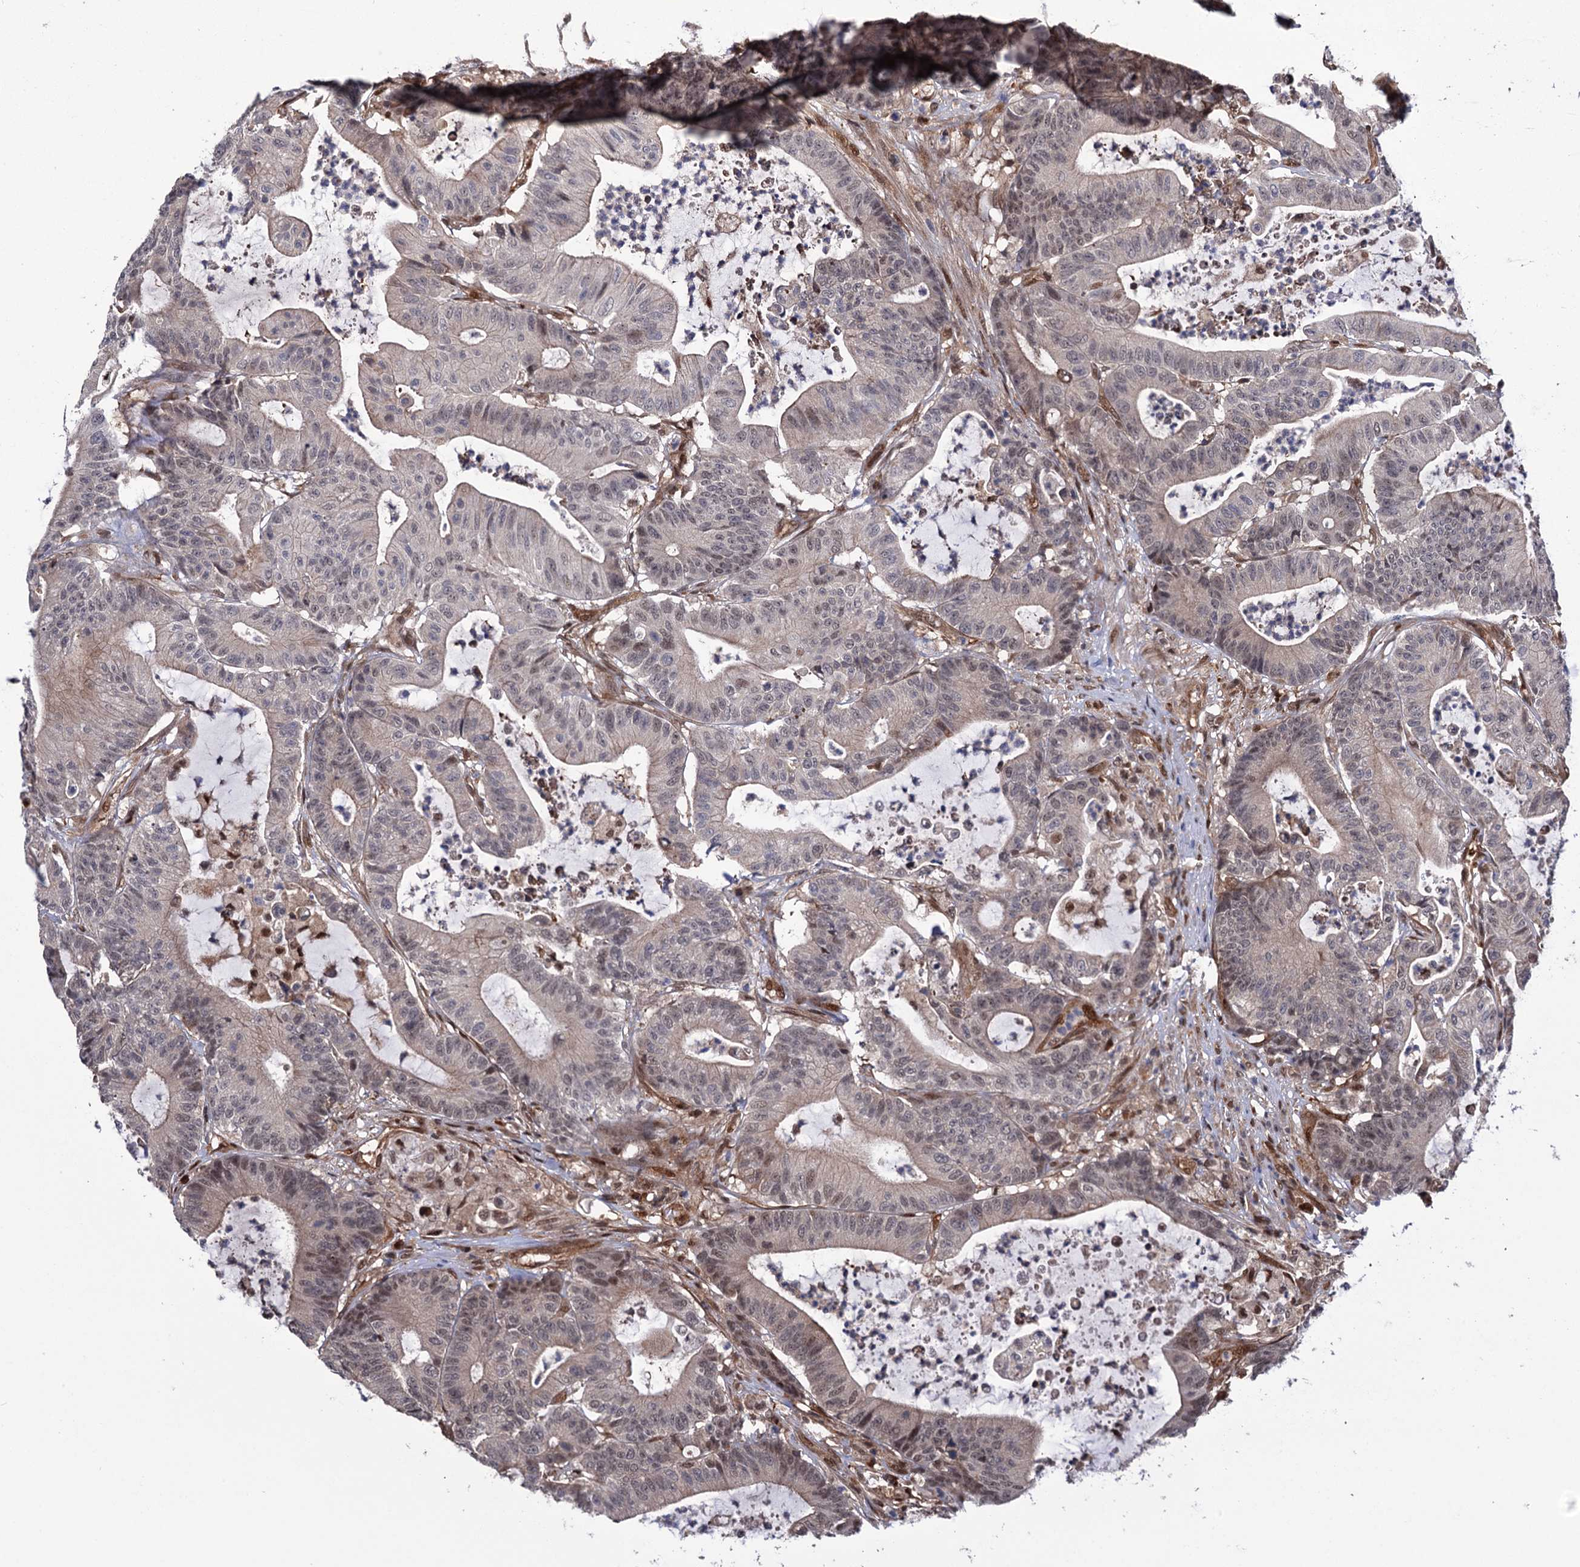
{"staining": {"intensity": "moderate", "quantity": "<25%", "location": "nuclear"}, "tissue": "colorectal cancer", "cell_type": "Tumor cells", "image_type": "cancer", "snomed": [{"axis": "morphology", "description": "Adenocarcinoma, NOS"}, {"axis": "topography", "description": "Colon"}], "caption": "Protein staining exhibits moderate nuclear expression in approximately <25% of tumor cells in colorectal cancer (adenocarcinoma).", "gene": "CDC23", "patient": {"sex": "female", "age": 84}}